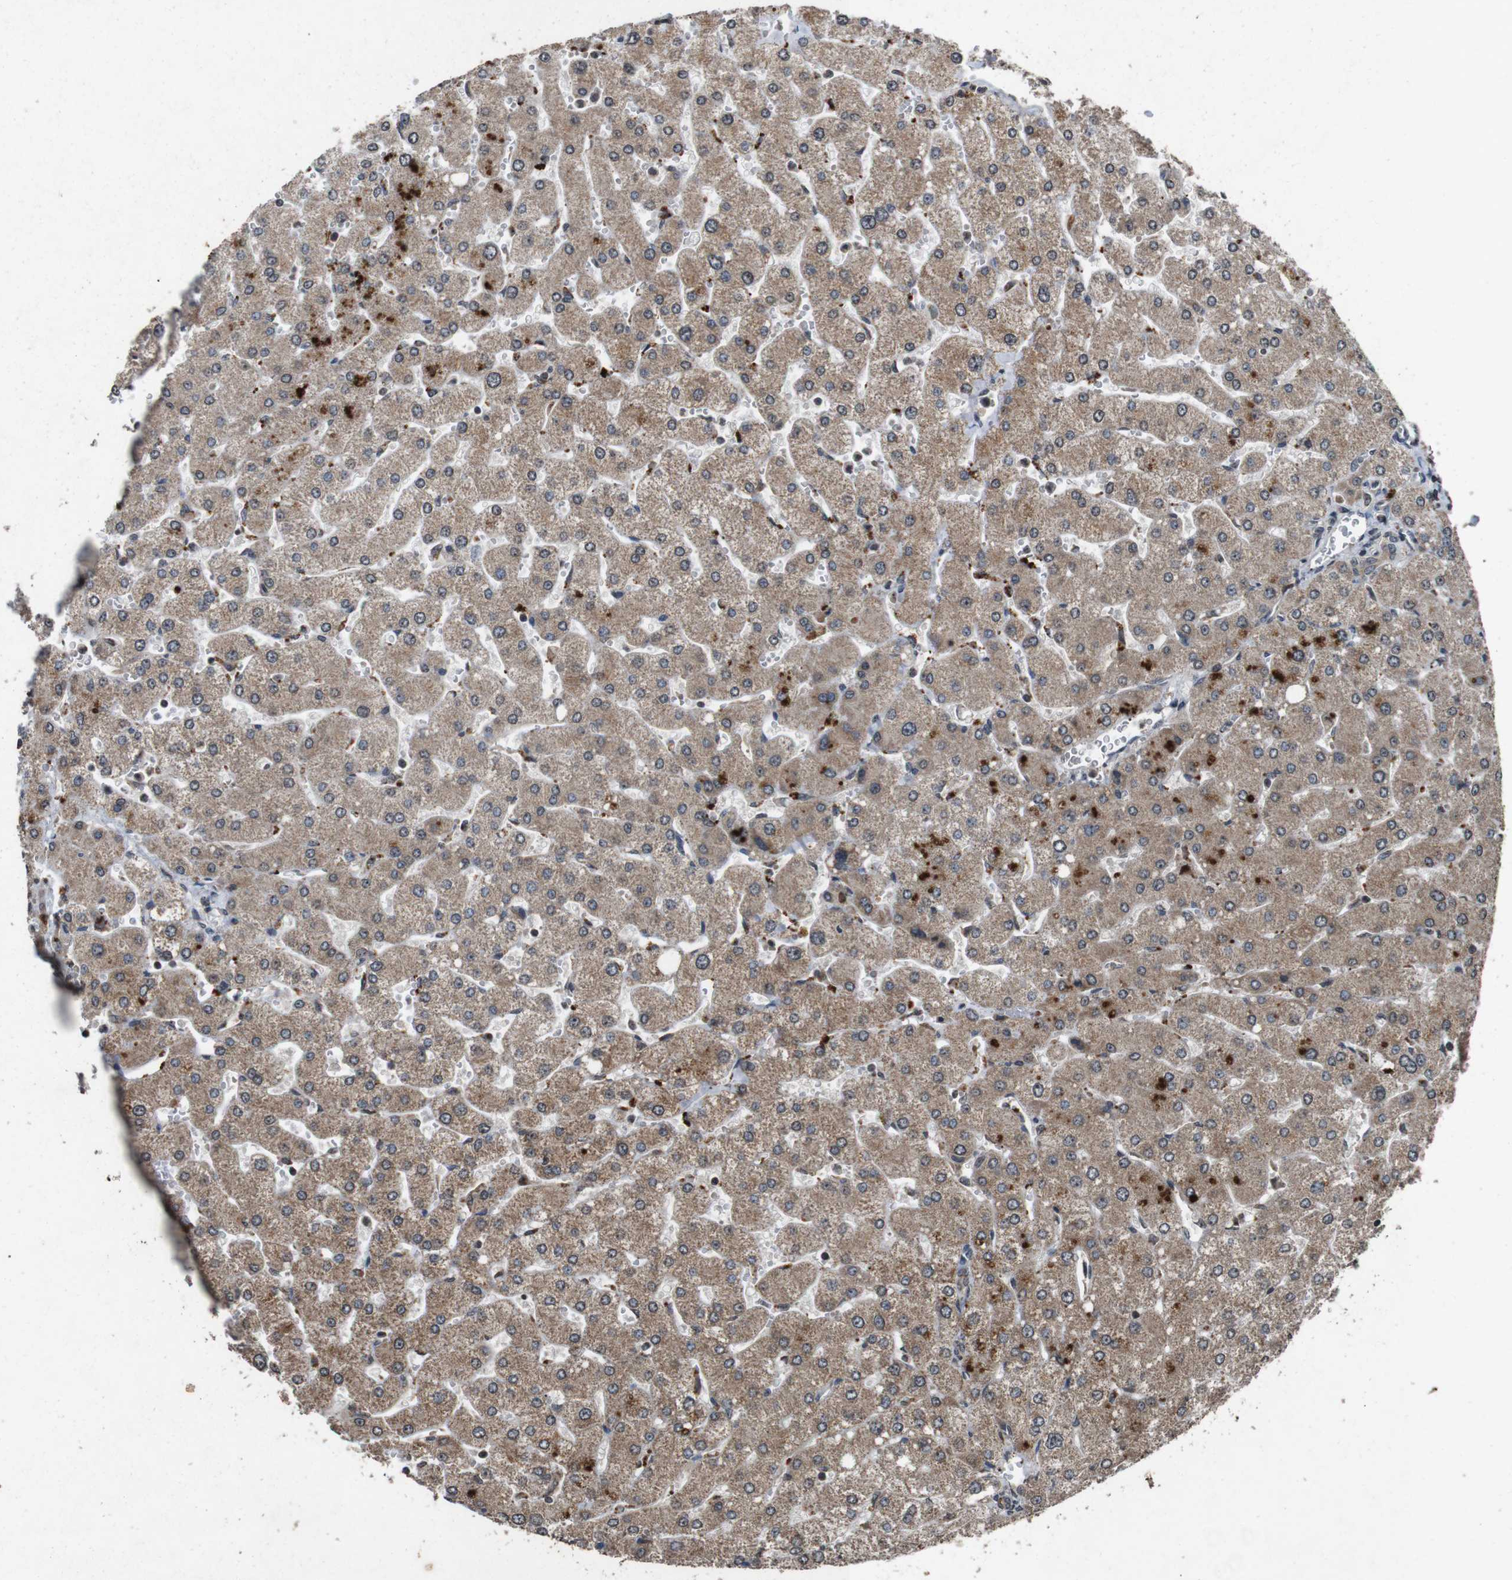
{"staining": {"intensity": "weak", "quantity": "<25%", "location": "cytoplasmic/membranous"}, "tissue": "liver", "cell_type": "Cholangiocytes", "image_type": "normal", "snomed": [{"axis": "morphology", "description": "Normal tissue, NOS"}, {"axis": "topography", "description": "Liver"}], "caption": "A high-resolution histopathology image shows immunohistochemistry (IHC) staining of benign liver, which displays no significant positivity in cholangiocytes. (DAB IHC, high magnification).", "gene": "SORL1", "patient": {"sex": "male", "age": 55}}